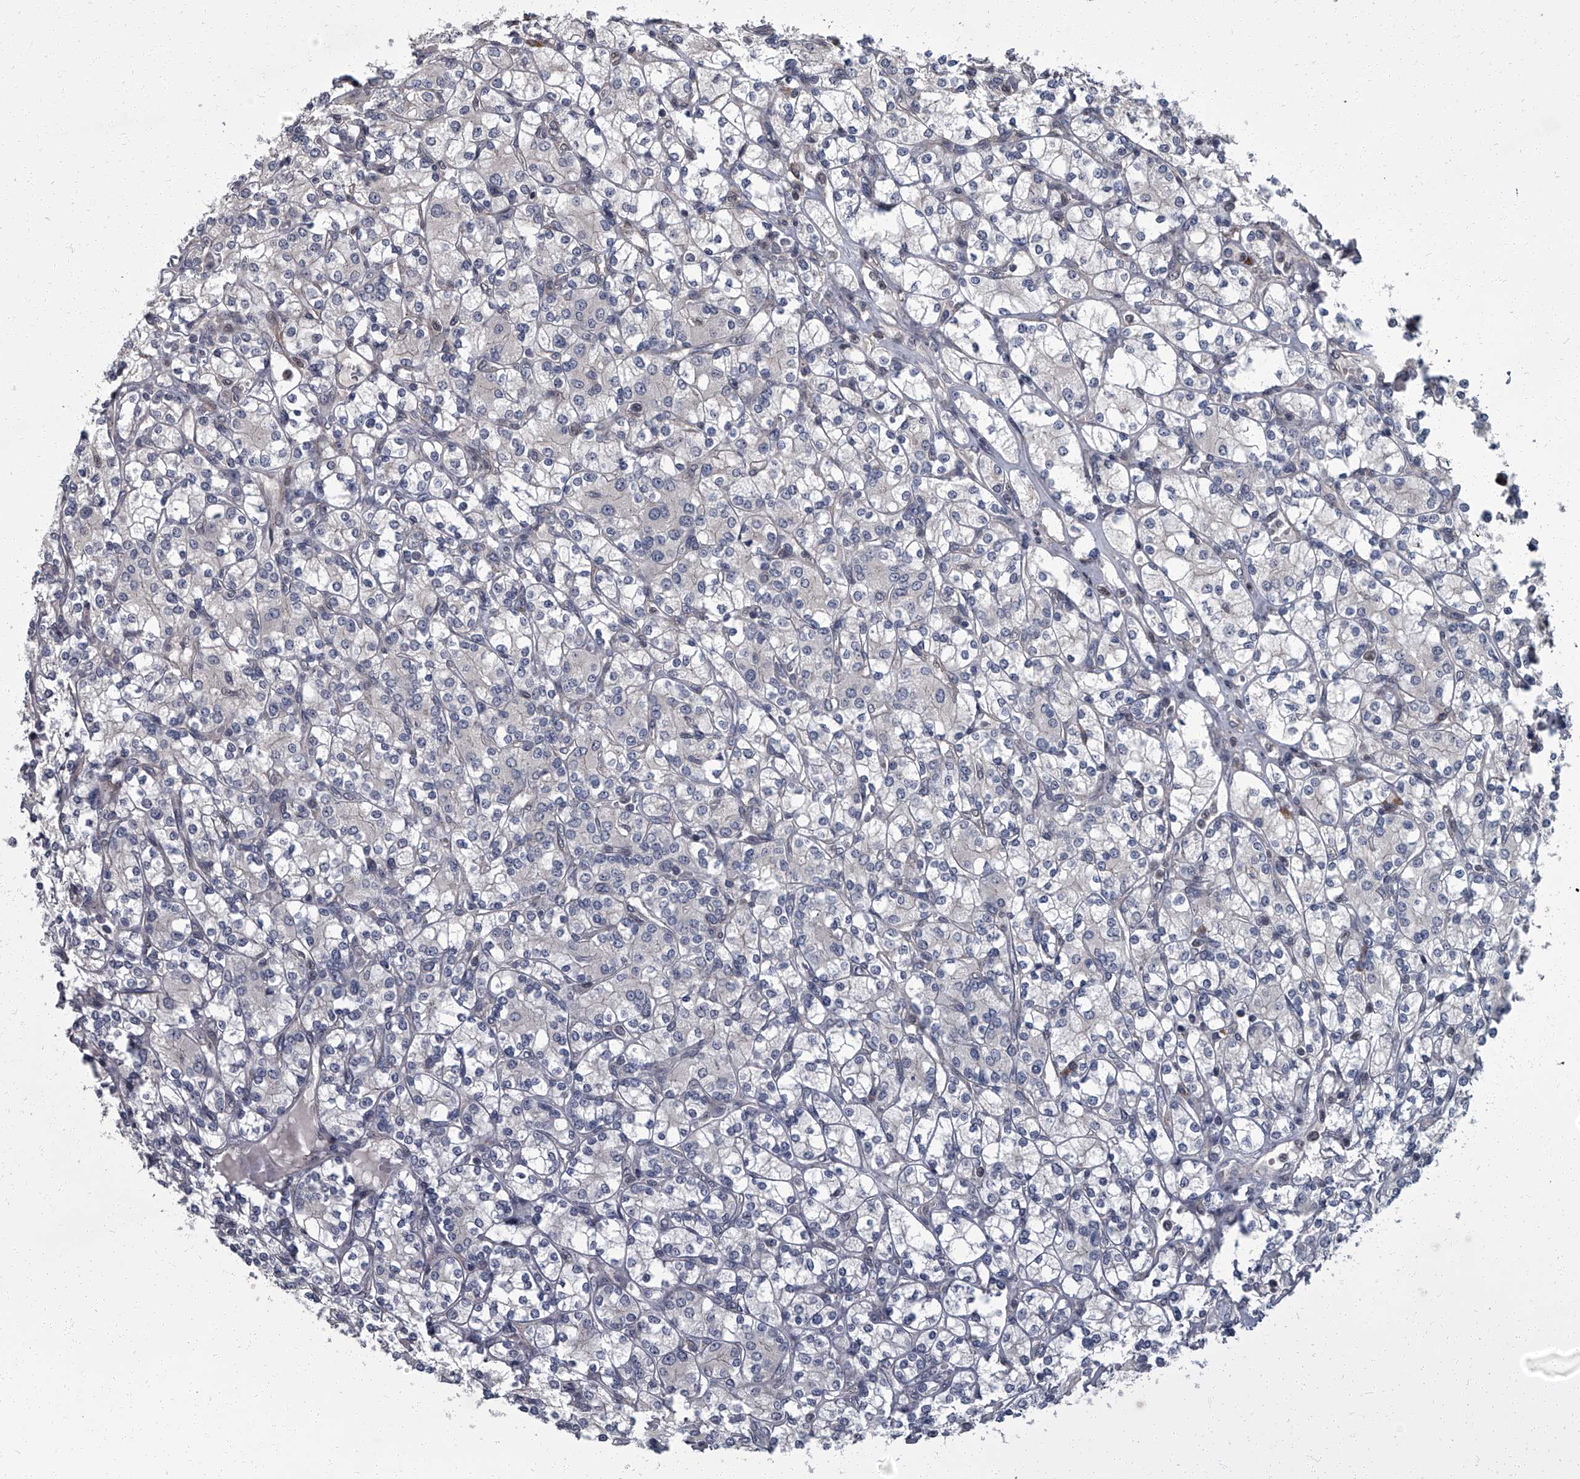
{"staining": {"intensity": "negative", "quantity": "none", "location": "none"}, "tissue": "renal cancer", "cell_type": "Tumor cells", "image_type": "cancer", "snomed": [{"axis": "morphology", "description": "Adenocarcinoma, NOS"}, {"axis": "topography", "description": "Kidney"}], "caption": "Immunohistochemistry of human renal cancer shows no positivity in tumor cells.", "gene": "ZNF274", "patient": {"sex": "male", "age": 77}}